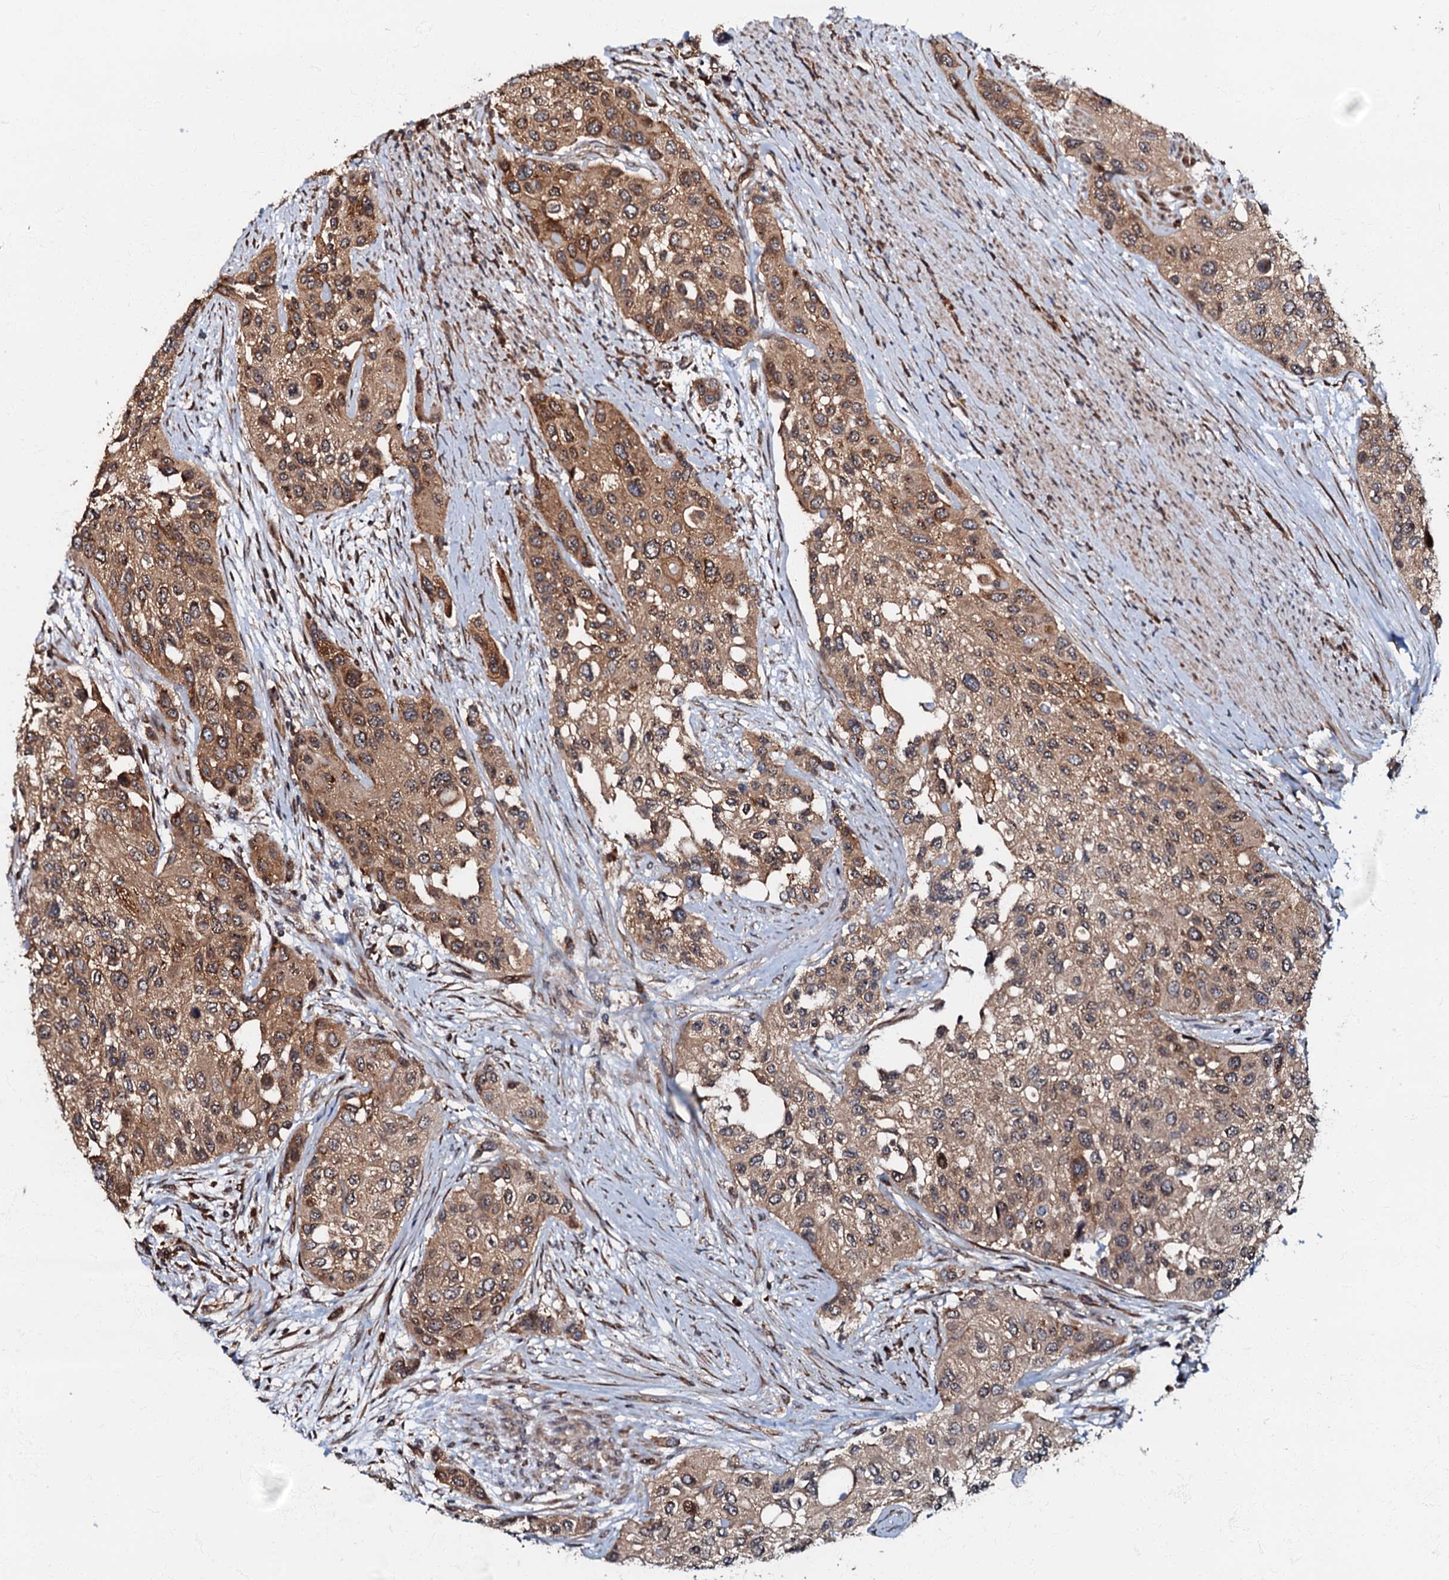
{"staining": {"intensity": "moderate", "quantity": ">75%", "location": "cytoplasmic/membranous"}, "tissue": "urothelial cancer", "cell_type": "Tumor cells", "image_type": "cancer", "snomed": [{"axis": "morphology", "description": "Normal tissue, NOS"}, {"axis": "morphology", "description": "Urothelial carcinoma, High grade"}, {"axis": "topography", "description": "Vascular tissue"}, {"axis": "topography", "description": "Urinary bladder"}], "caption": "Immunohistochemistry micrograph of urothelial cancer stained for a protein (brown), which displays medium levels of moderate cytoplasmic/membranous expression in about >75% of tumor cells.", "gene": "OSBP", "patient": {"sex": "female", "age": 56}}